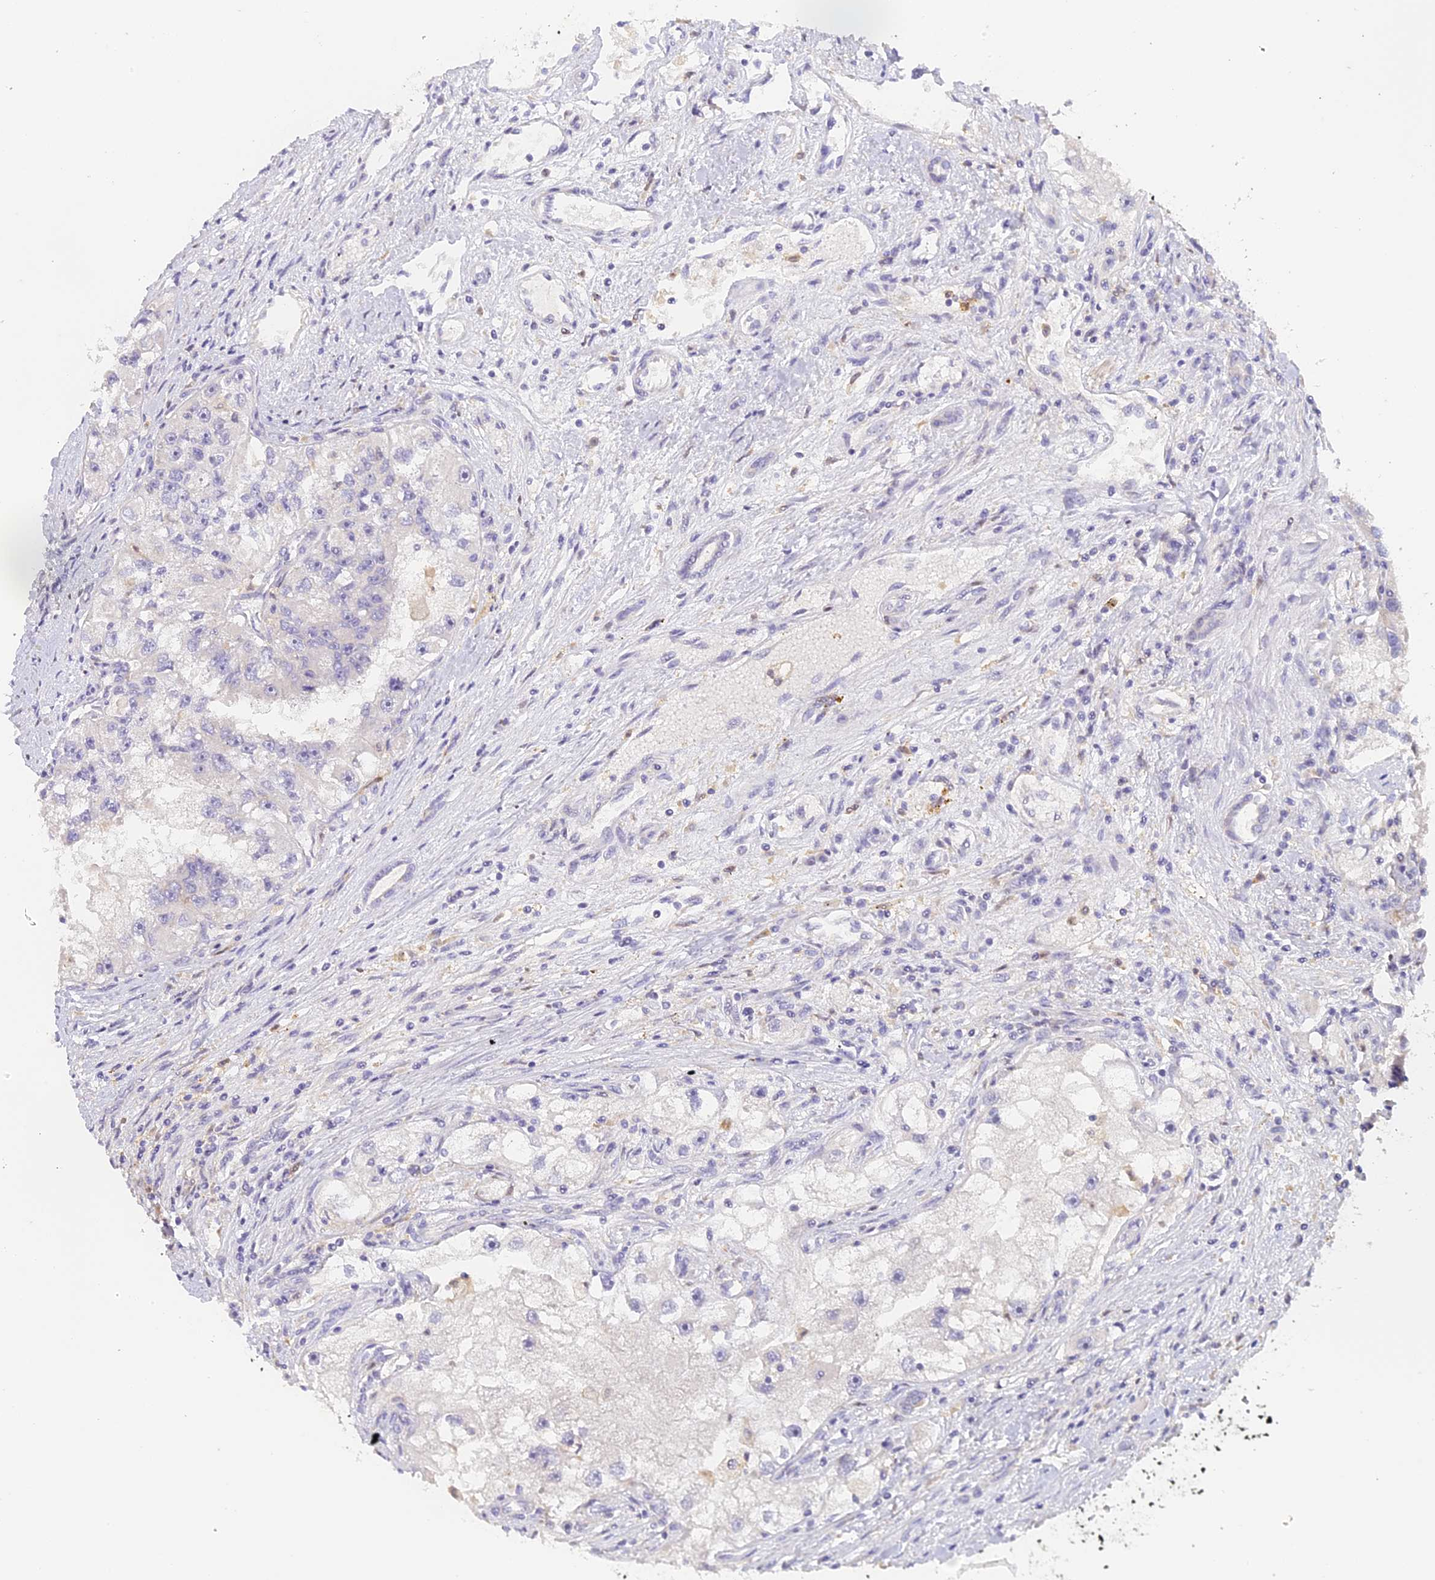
{"staining": {"intensity": "negative", "quantity": "none", "location": "none"}, "tissue": "renal cancer", "cell_type": "Tumor cells", "image_type": "cancer", "snomed": [{"axis": "morphology", "description": "Adenocarcinoma, NOS"}, {"axis": "topography", "description": "Kidney"}], "caption": "Immunohistochemistry micrograph of neoplastic tissue: renal cancer stained with DAB shows no significant protein positivity in tumor cells.", "gene": "NCF4", "patient": {"sex": "male", "age": 63}}